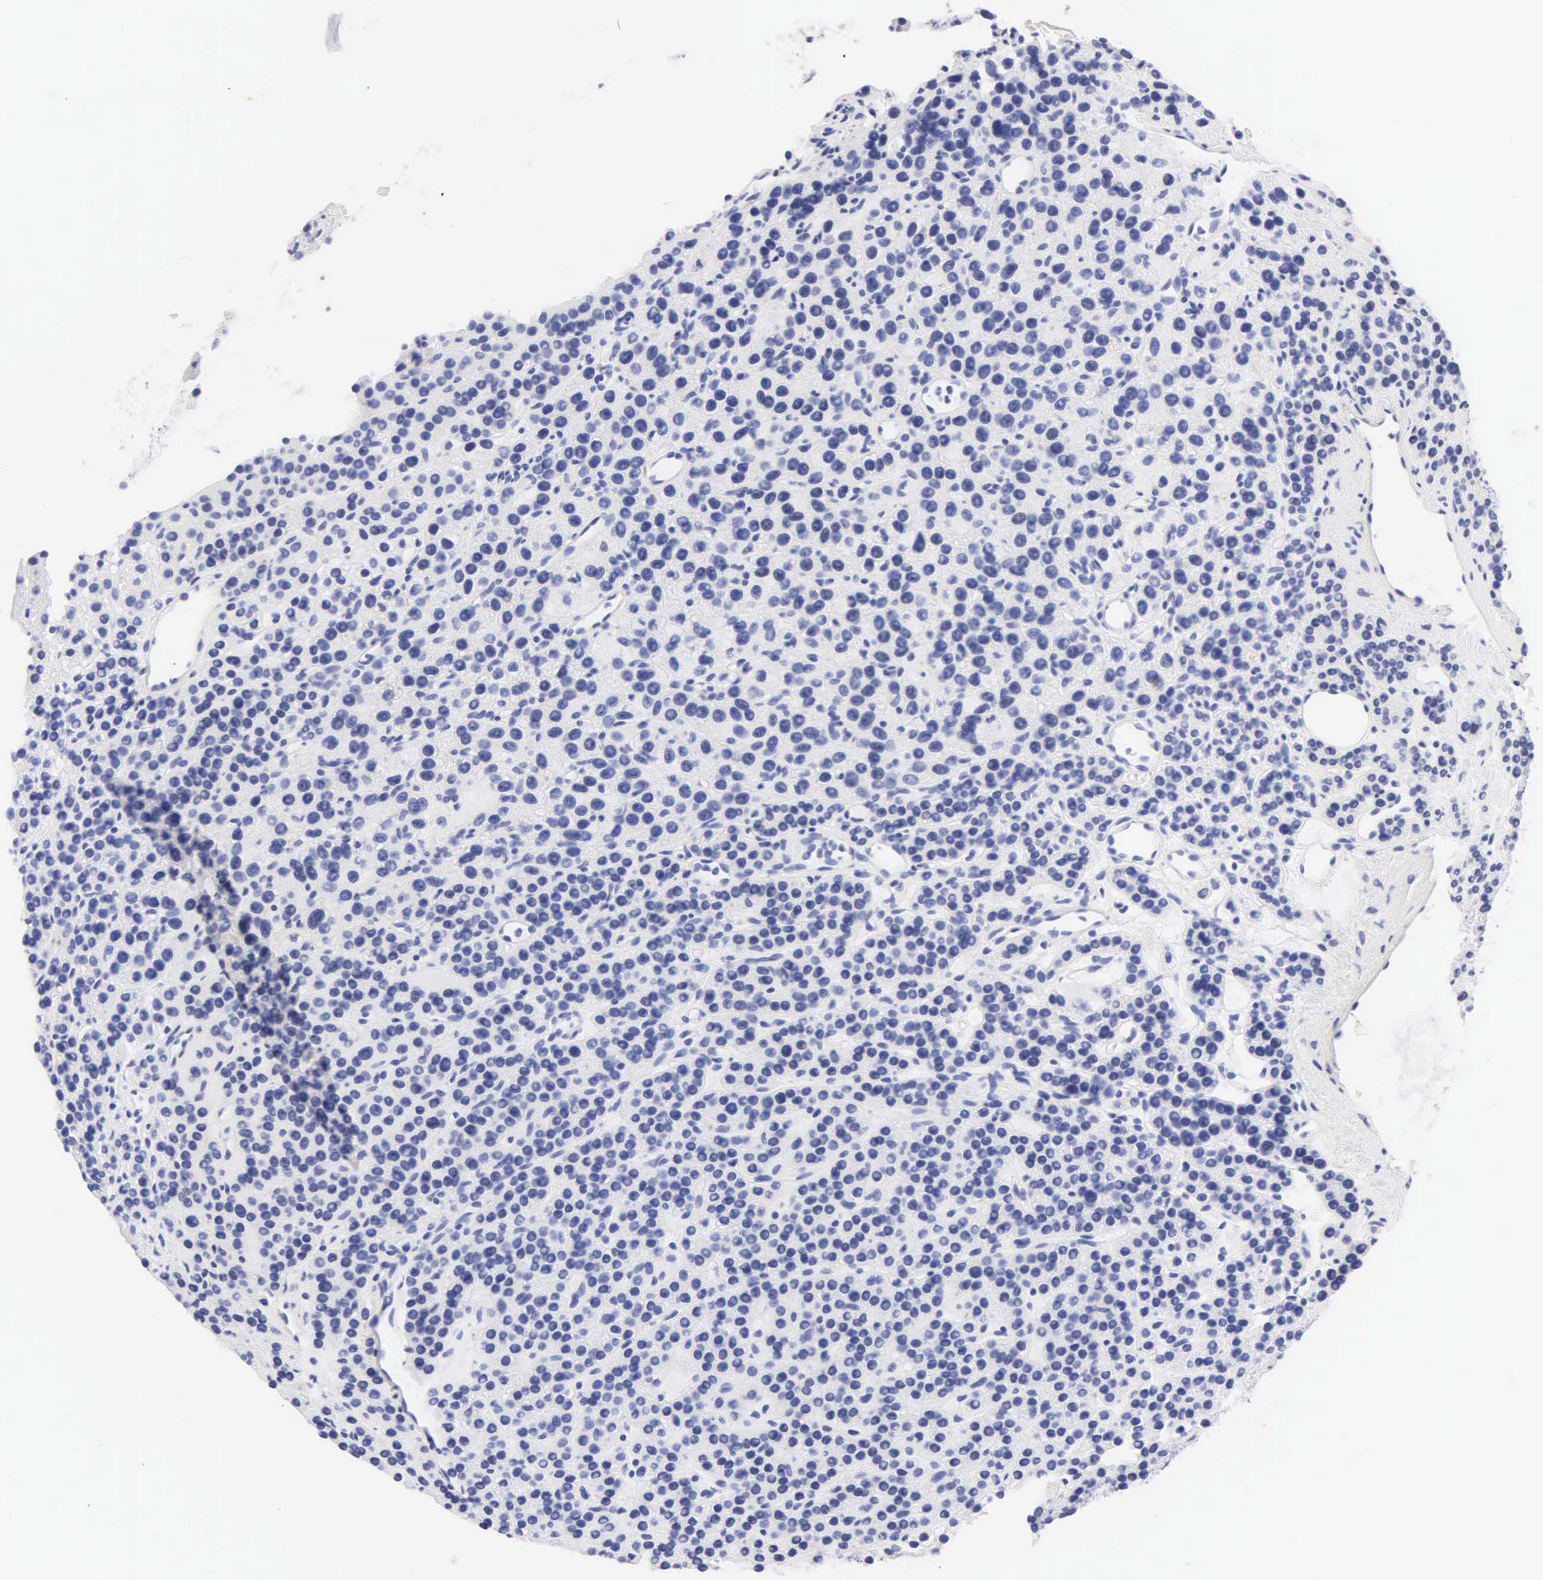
{"staining": {"intensity": "negative", "quantity": "none", "location": "none"}, "tissue": "parathyroid gland", "cell_type": "Glandular cells", "image_type": "normal", "snomed": [{"axis": "morphology", "description": "Normal tissue, NOS"}, {"axis": "topography", "description": "Parathyroid gland"}], "caption": "Glandular cells show no significant protein expression in normal parathyroid gland. (Immunohistochemistry (ihc), brightfield microscopy, high magnification).", "gene": "NKX2", "patient": {"sex": "female", "age": 64}}